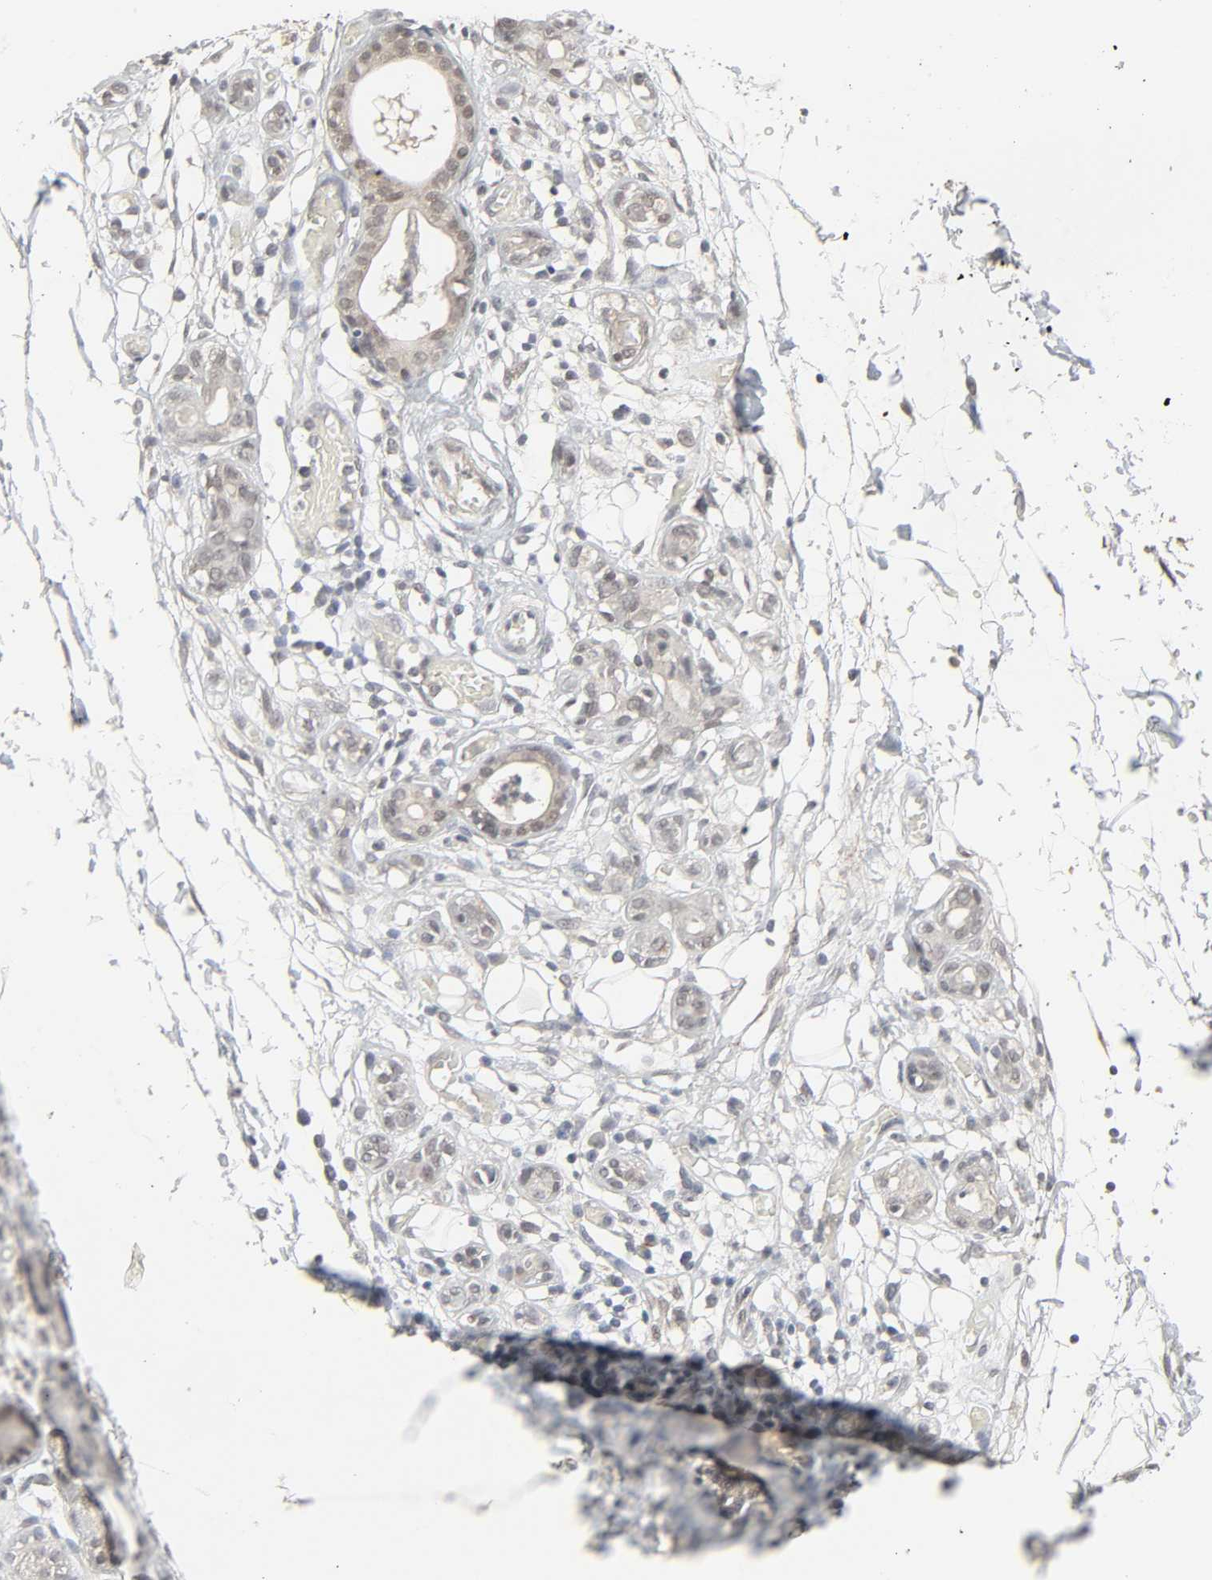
{"staining": {"intensity": "negative", "quantity": "none", "location": "none"}, "tissue": "adipose tissue", "cell_type": "Adipocytes", "image_type": "normal", "snomed": [{"axis": "morphology", "description": "Normal tissue, NOS"}, {"axis": "morphology", "description": "Inflammation, NOS"}, {"axis": "topography", "description": "Vascular tissue"}, {"axis": "topography", "description": "Salivary gland"}], "caption": "IHC histopathology image of benign adipose tissue: human adipose tissue stained with DAB displays no significant protein staining in adipocytes. (Brightfield microscopy of DAB (3,3'-diaminobenzidine) immunohistochemistry (IHC) at high magnification).", "gene": "ZNF222", "patient": {"sex": "female", "age": 75}}